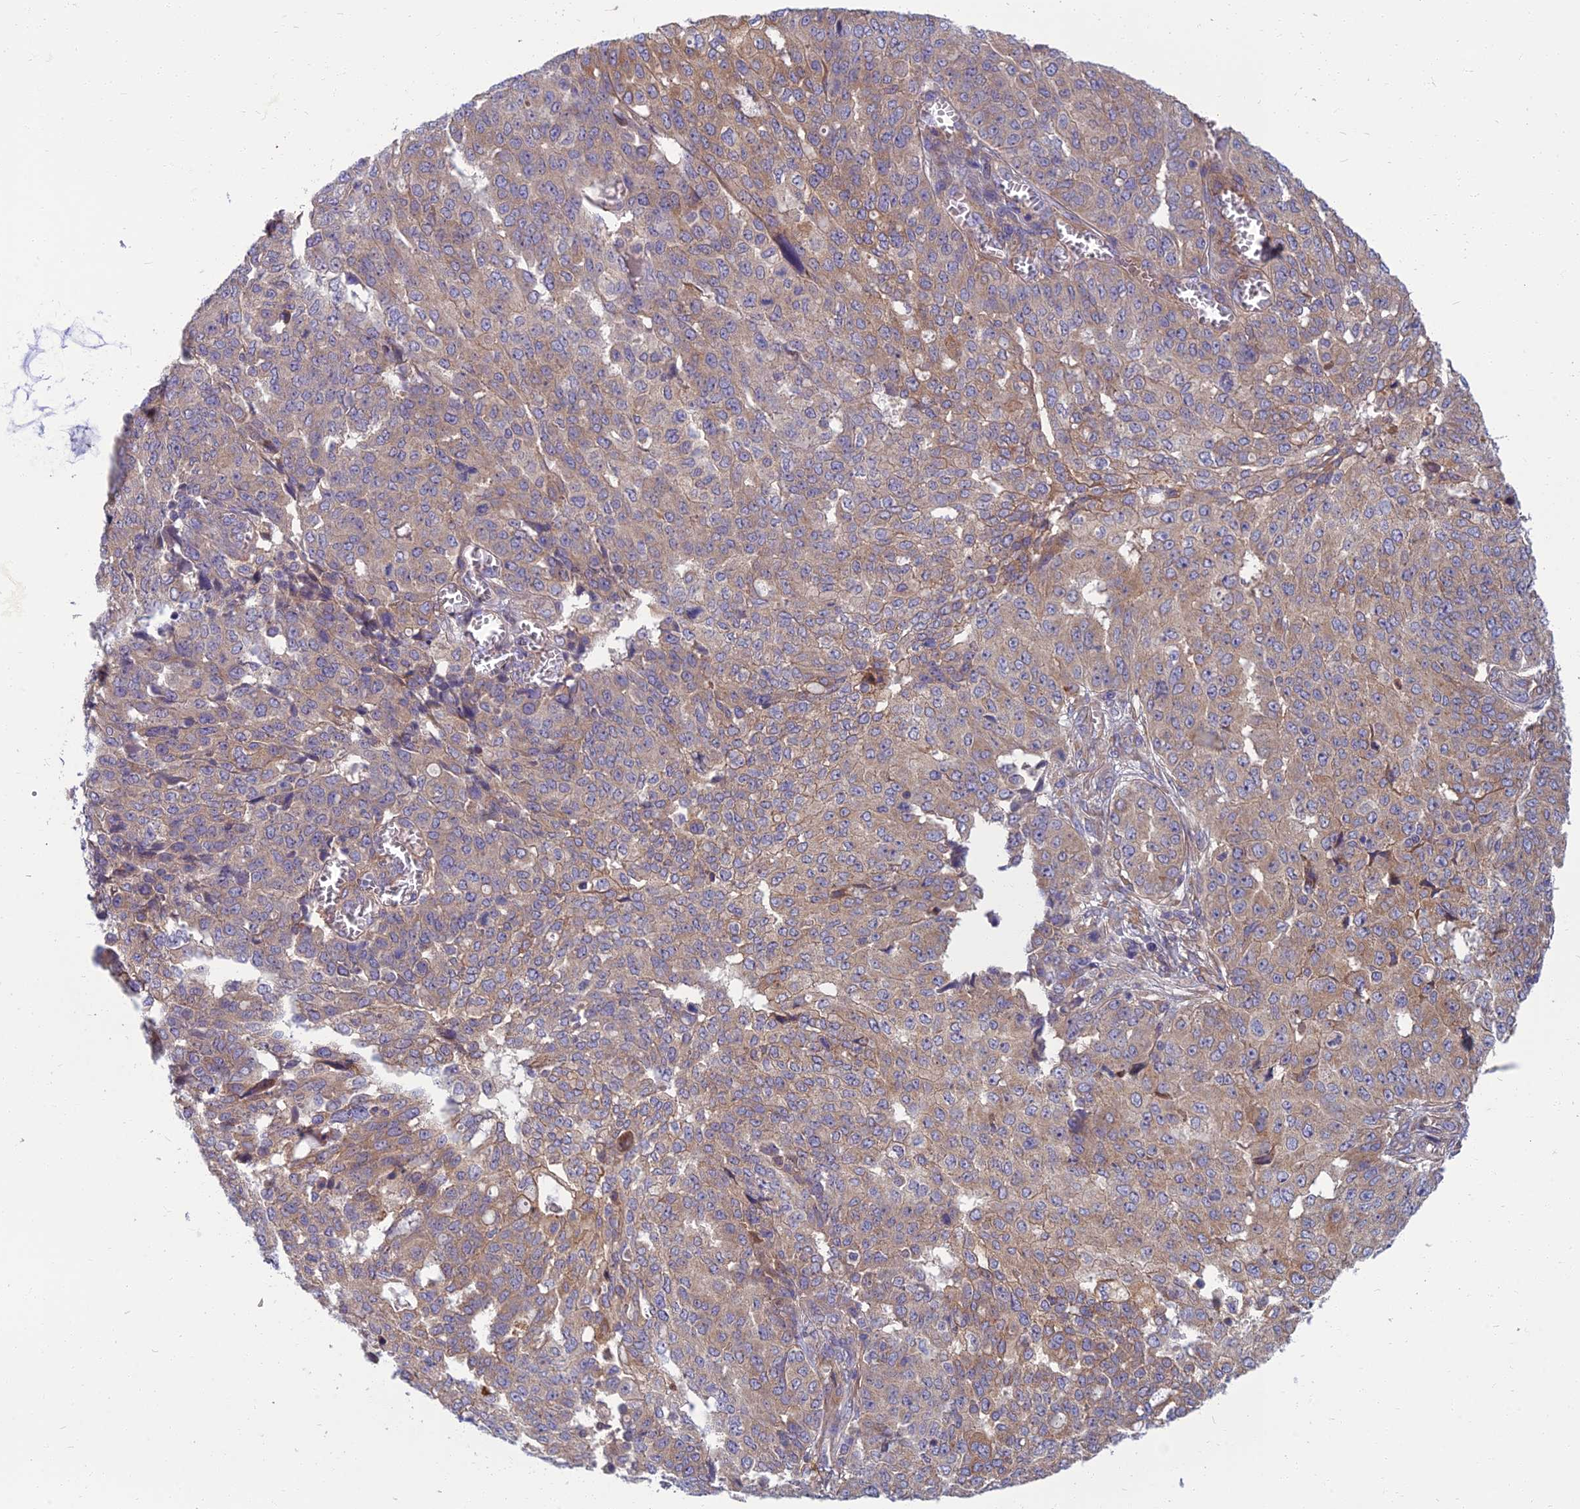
{"staining": {"intensity": "weak", "quantity": "25%-75%", "location": "cytoplasmic/membranous"}, "tissue": "ovarian cancer", "cell_type": "Tumor cells", "image_type": "cancer", "snomed": [{"axis": "morphology", "description": "Cystadenocarcinoma, serous, NOS"}, {"axis": "topography", "description": "Soft tissue"}, {"axis": "topography", "description": "Ovary"}], "caption": "DAB immunohistochemical staining of human ovarian cancer exhibits weak cytoplasmic/membranous protein positivity in about 25%-75% of tumor cells.", "gene": "WDR24", "patient": {"sex": "female", "age": 57}}